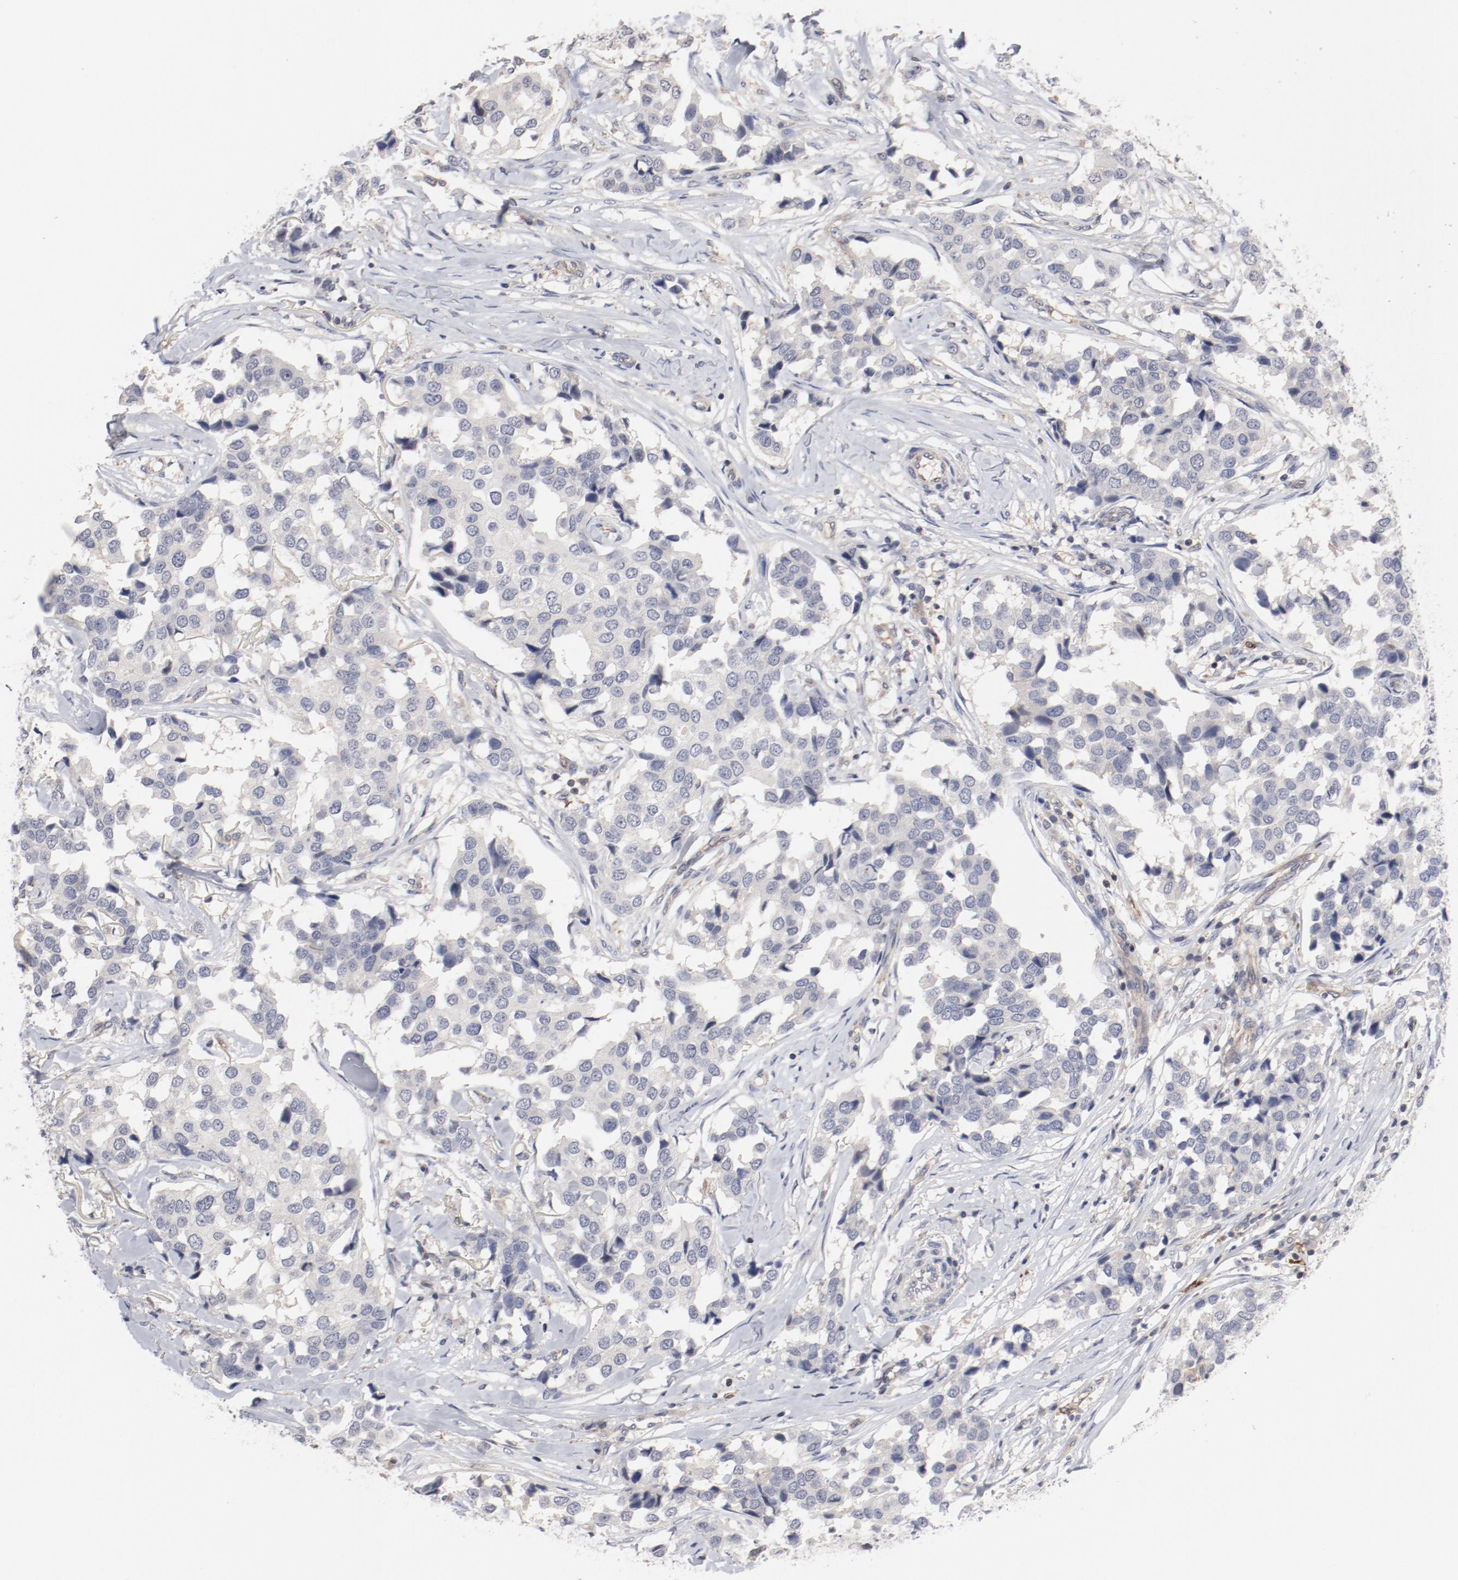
{"staining": {"intensity": "negative", "quantity": "none", "location": "none"}, "tissue": "breast cancer", "cell_type": "Tumor cells", "image_type": "cancer", "snomed": [{"axis": "morphology", "description": "Duct carcinoma"}, {"axis": "topography", "description": "Breast"}], "caption": "An image of breast cancer stained for a protein shows no brown staining in tumor cells.", "gene": "CBL", "patient": {"sex": "female", "age": 80}}